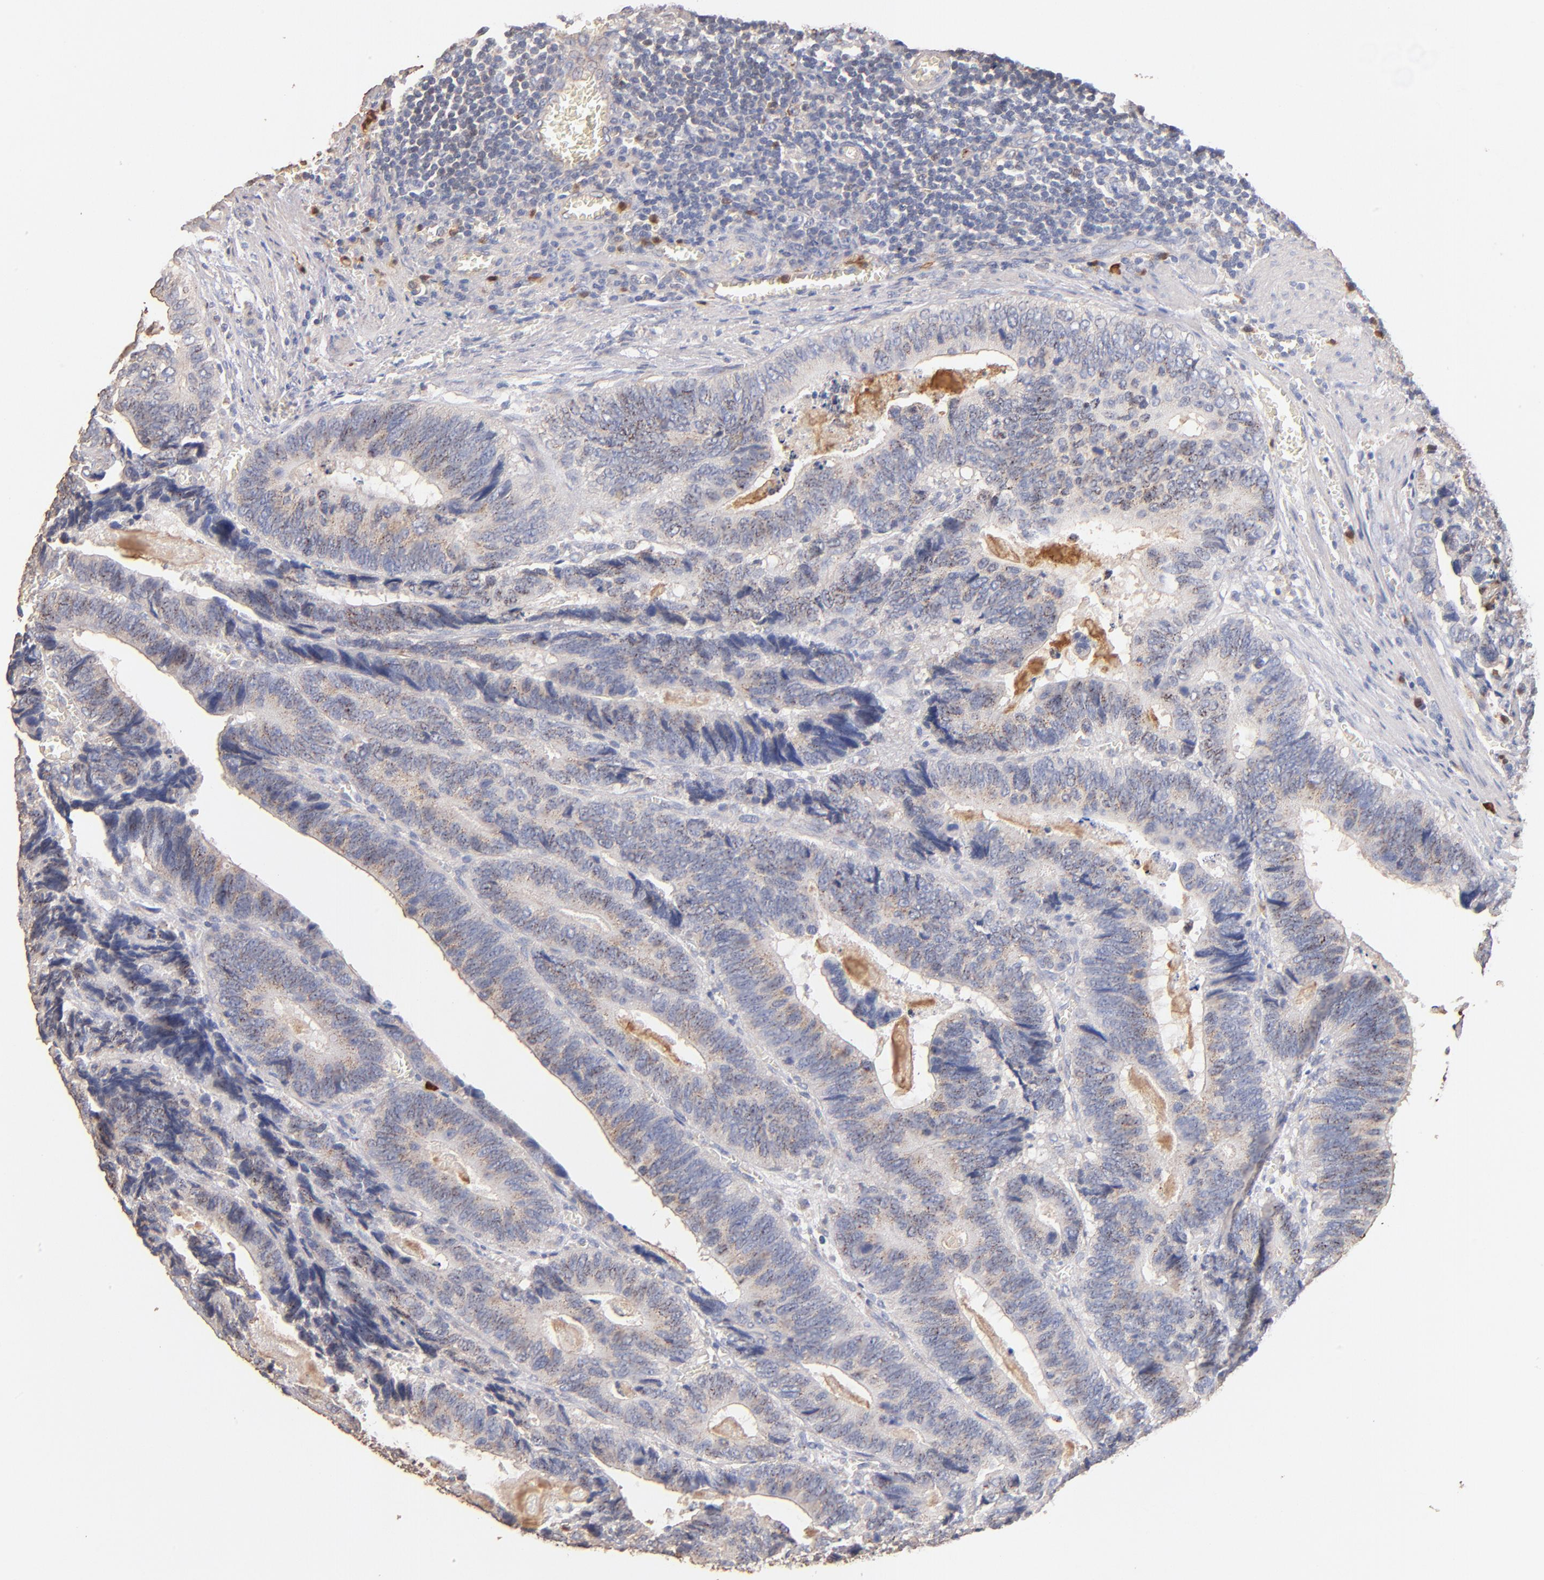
{"staining": {"intensity": "weak", "quantity": "25%-75%", "location": "cytoplasmic/membranous"}, "tissue": "colorectal cancer", "cell_type": "Tumor cells", "image_type": "cancer", "snomed": [{"axis": "morphology", "description": "Adenocarcinoma, NOS"}, {"axis": "topography", "description": "Colon"}], "caption": "Protein expression analysis of human colorectal cancer reveals weak cytoplasmic/membranous expression in about 25%-75% of tumor cells. The staining was performed using DAB (3,3'-diaminobenzidine) to visualize the protein expression in brown, while the nuclei were stained in blue with hematoxylin (Magnification: 20x).", "gene": "RO60", "patient": {"sex": "male", "age": 72}}